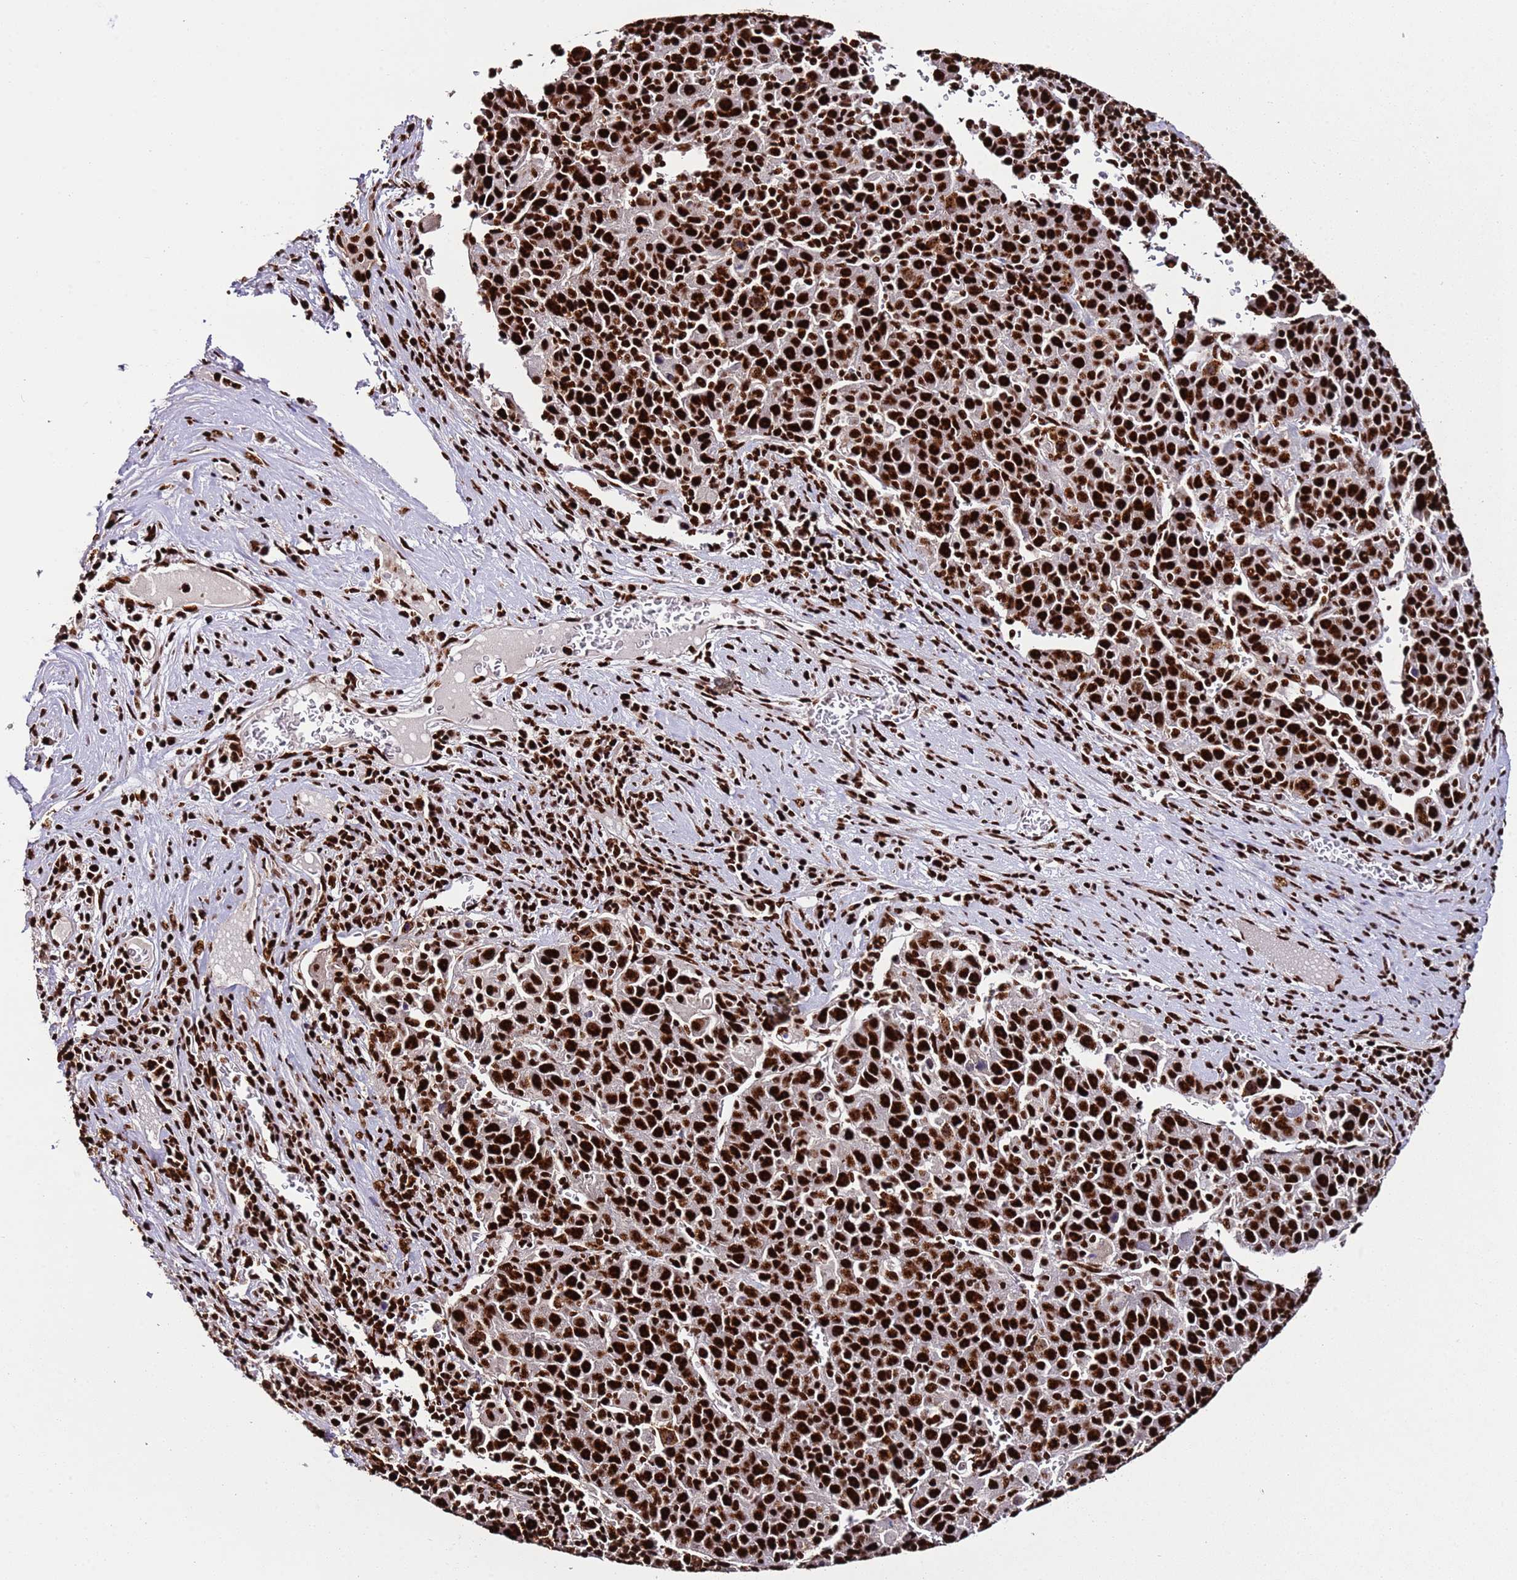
{"staining": {"intensity": "strong", "quantity": ">75%", "location": "nuclear"}, "tissue": "liver cancer", "cell_type": "Tumor cells", "image_type": "cancer", "snomed": [{"axis": "morphology", "description": "Carcinoma, Hepatocellular, NOS"}, {"axis": "topography", "description": "Liver"}], "caption": "Immunohistochemistry of hepatocellular carcinoma (liver) demonstrates high levels of strong nuclear expression in about >75% of tumor cells.", "gene": "C6orf226", "patient": {"sex": "female", "age": 53}}